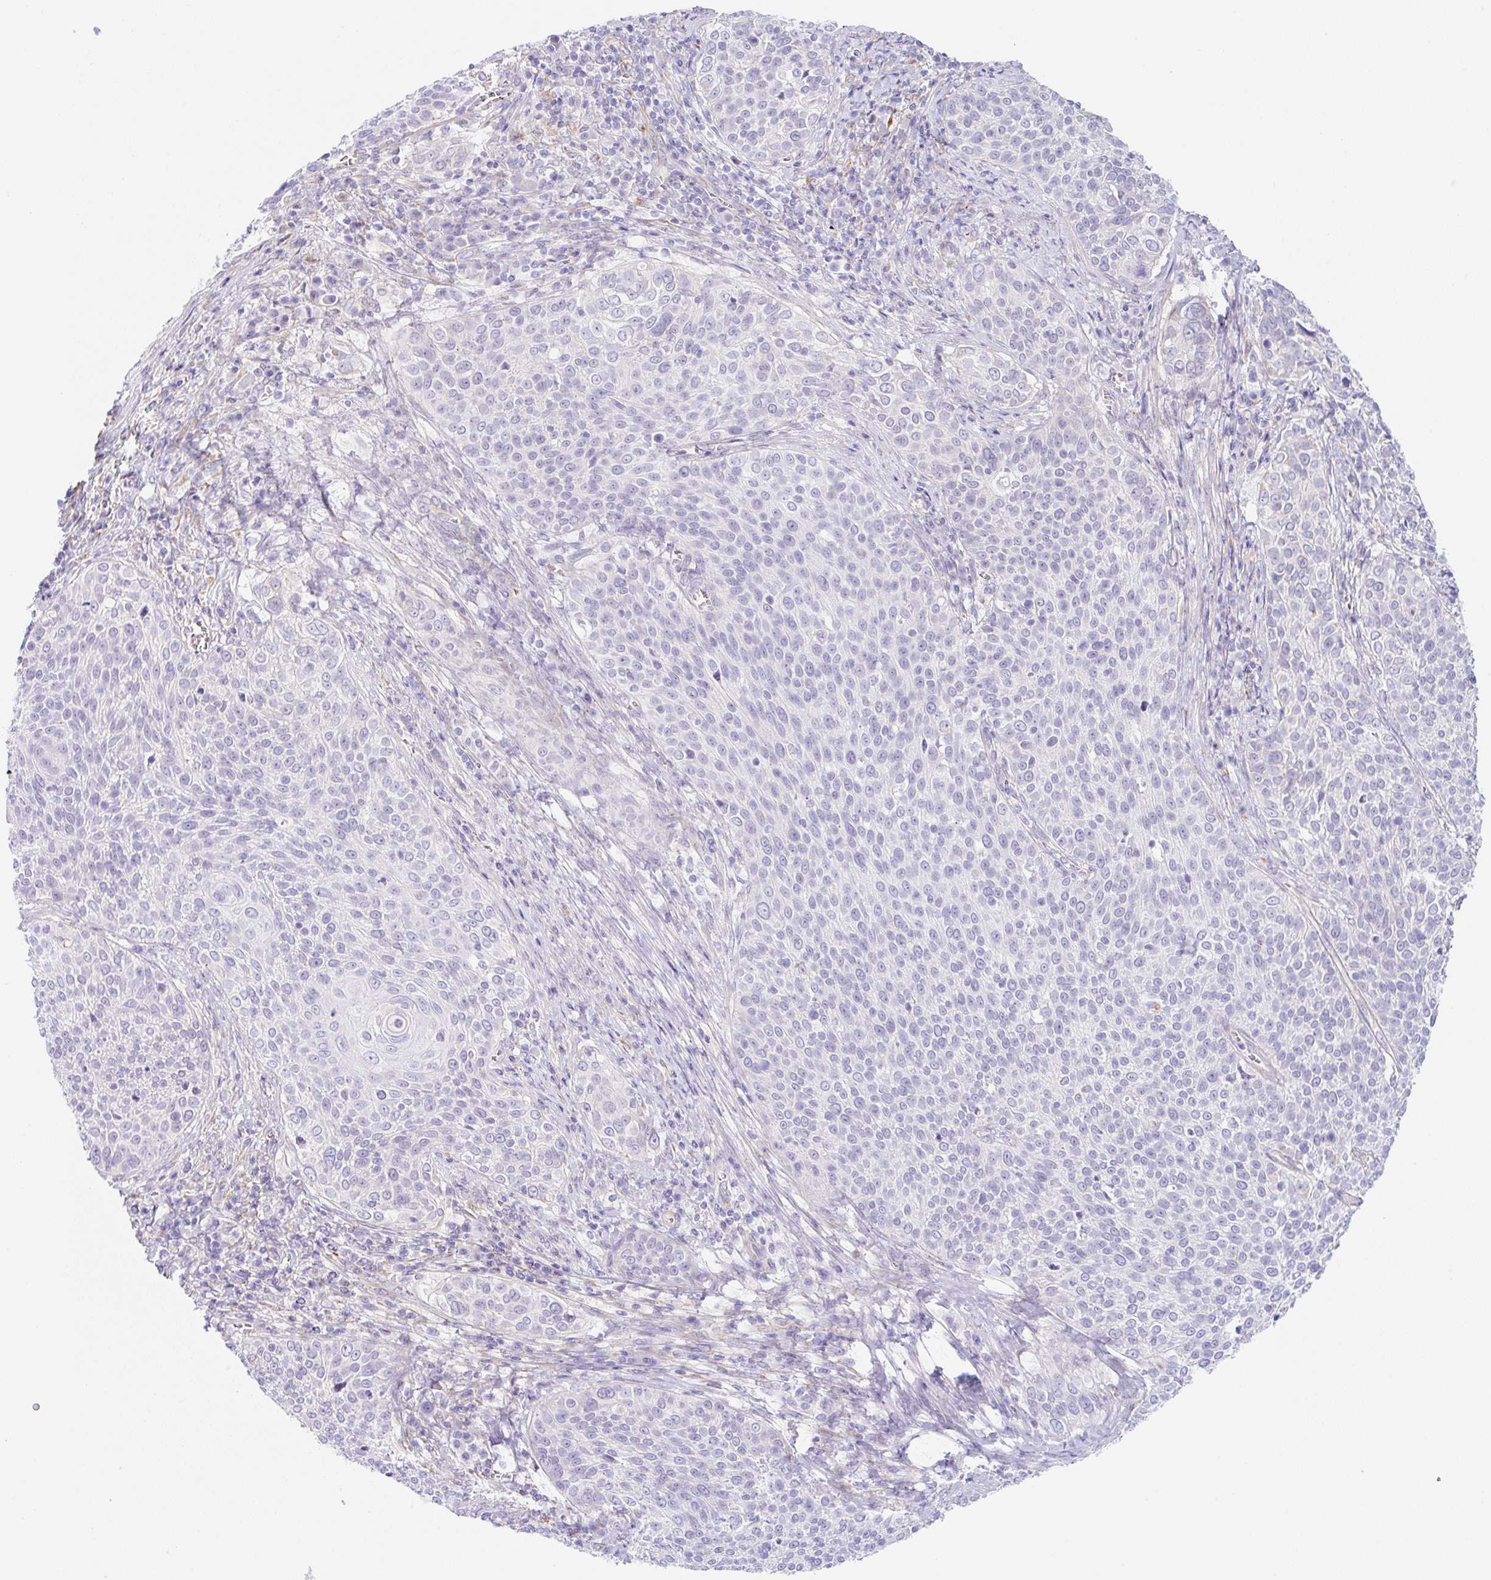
{"staining": {"intensity": "negative", "quantity": "none", "location": "none"}, "tissue": "cervical cancer", "cell_type": "Tumor cells", "image_type": "cancer", "snomed": [{"axis": "morphology", "description": "Squamous cell carcinoma, NOS"}, {"axis": "topography", "description": "Cervix"}], "caption": "Immunohistochemical staining of human cervical cancer shows no significant expression in tumor cells.", "gene": "DKK4", "patient": {"sex": "female", "age": 31}}